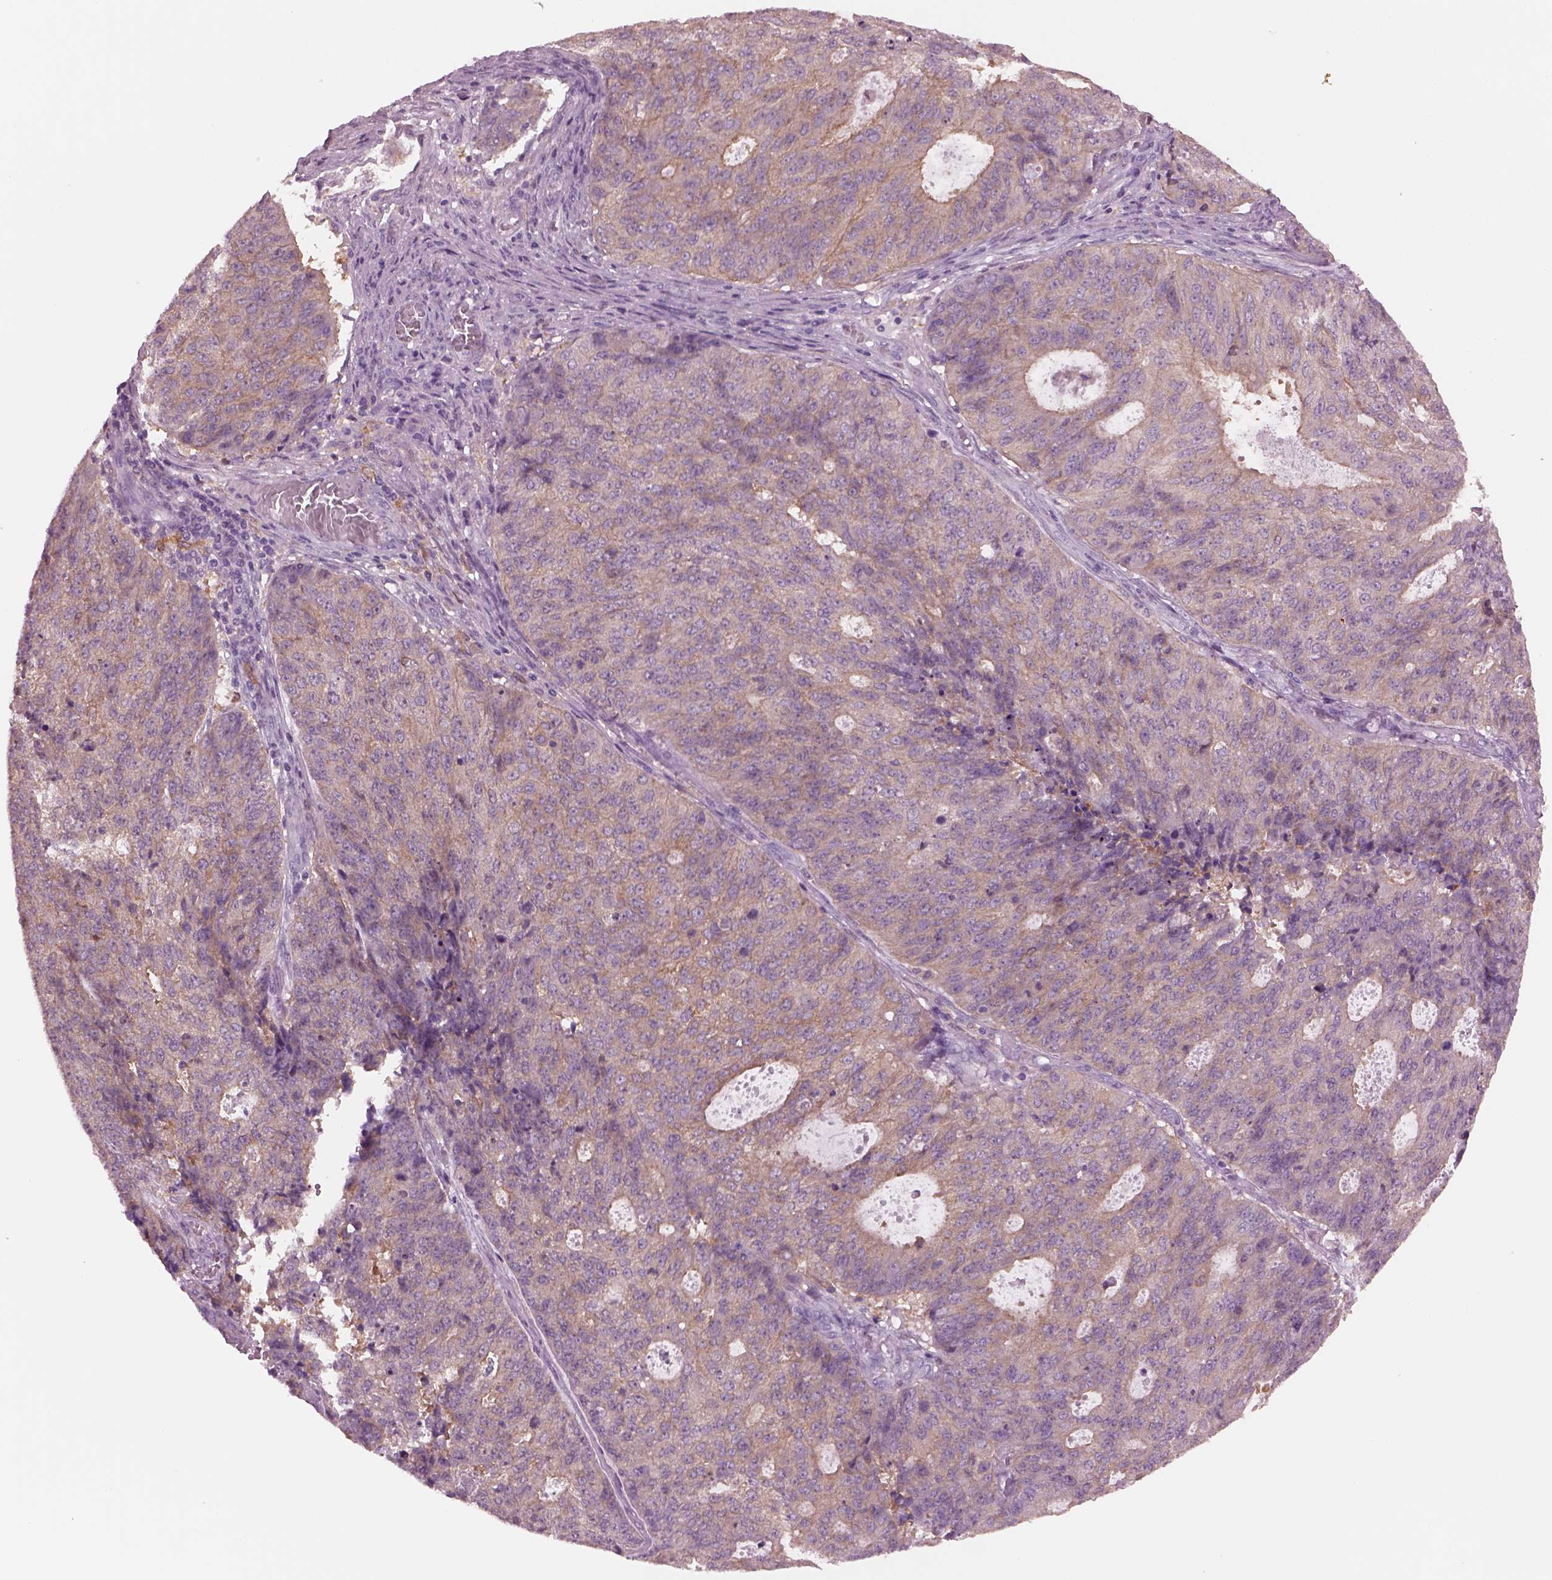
{"staining": {"intensity": "weak", "quantity": ">75%", "location": "cytoplasmic/membranous"}, "tissue": "endometrial cancer", "cell_type": "Tumor cells", "image_type": "cancer", "snomed": [{"axis": "morphology", "description": "Adenocarcinoma, NOS"}, {"axis": "topography", "description": "Endometrium"}], "caption": "DAB (3,3'-diaminobenzidine) immunohistochemical staining of human endometrial cancer (adenocarcinoma) exhibits weak cytoplasmic/membranous protein expression in approximately >75% of tumor cells. Nuclei are stained in blue.", "gene": "SHTN1", "patient": {"sex": "female", "age": 82}}